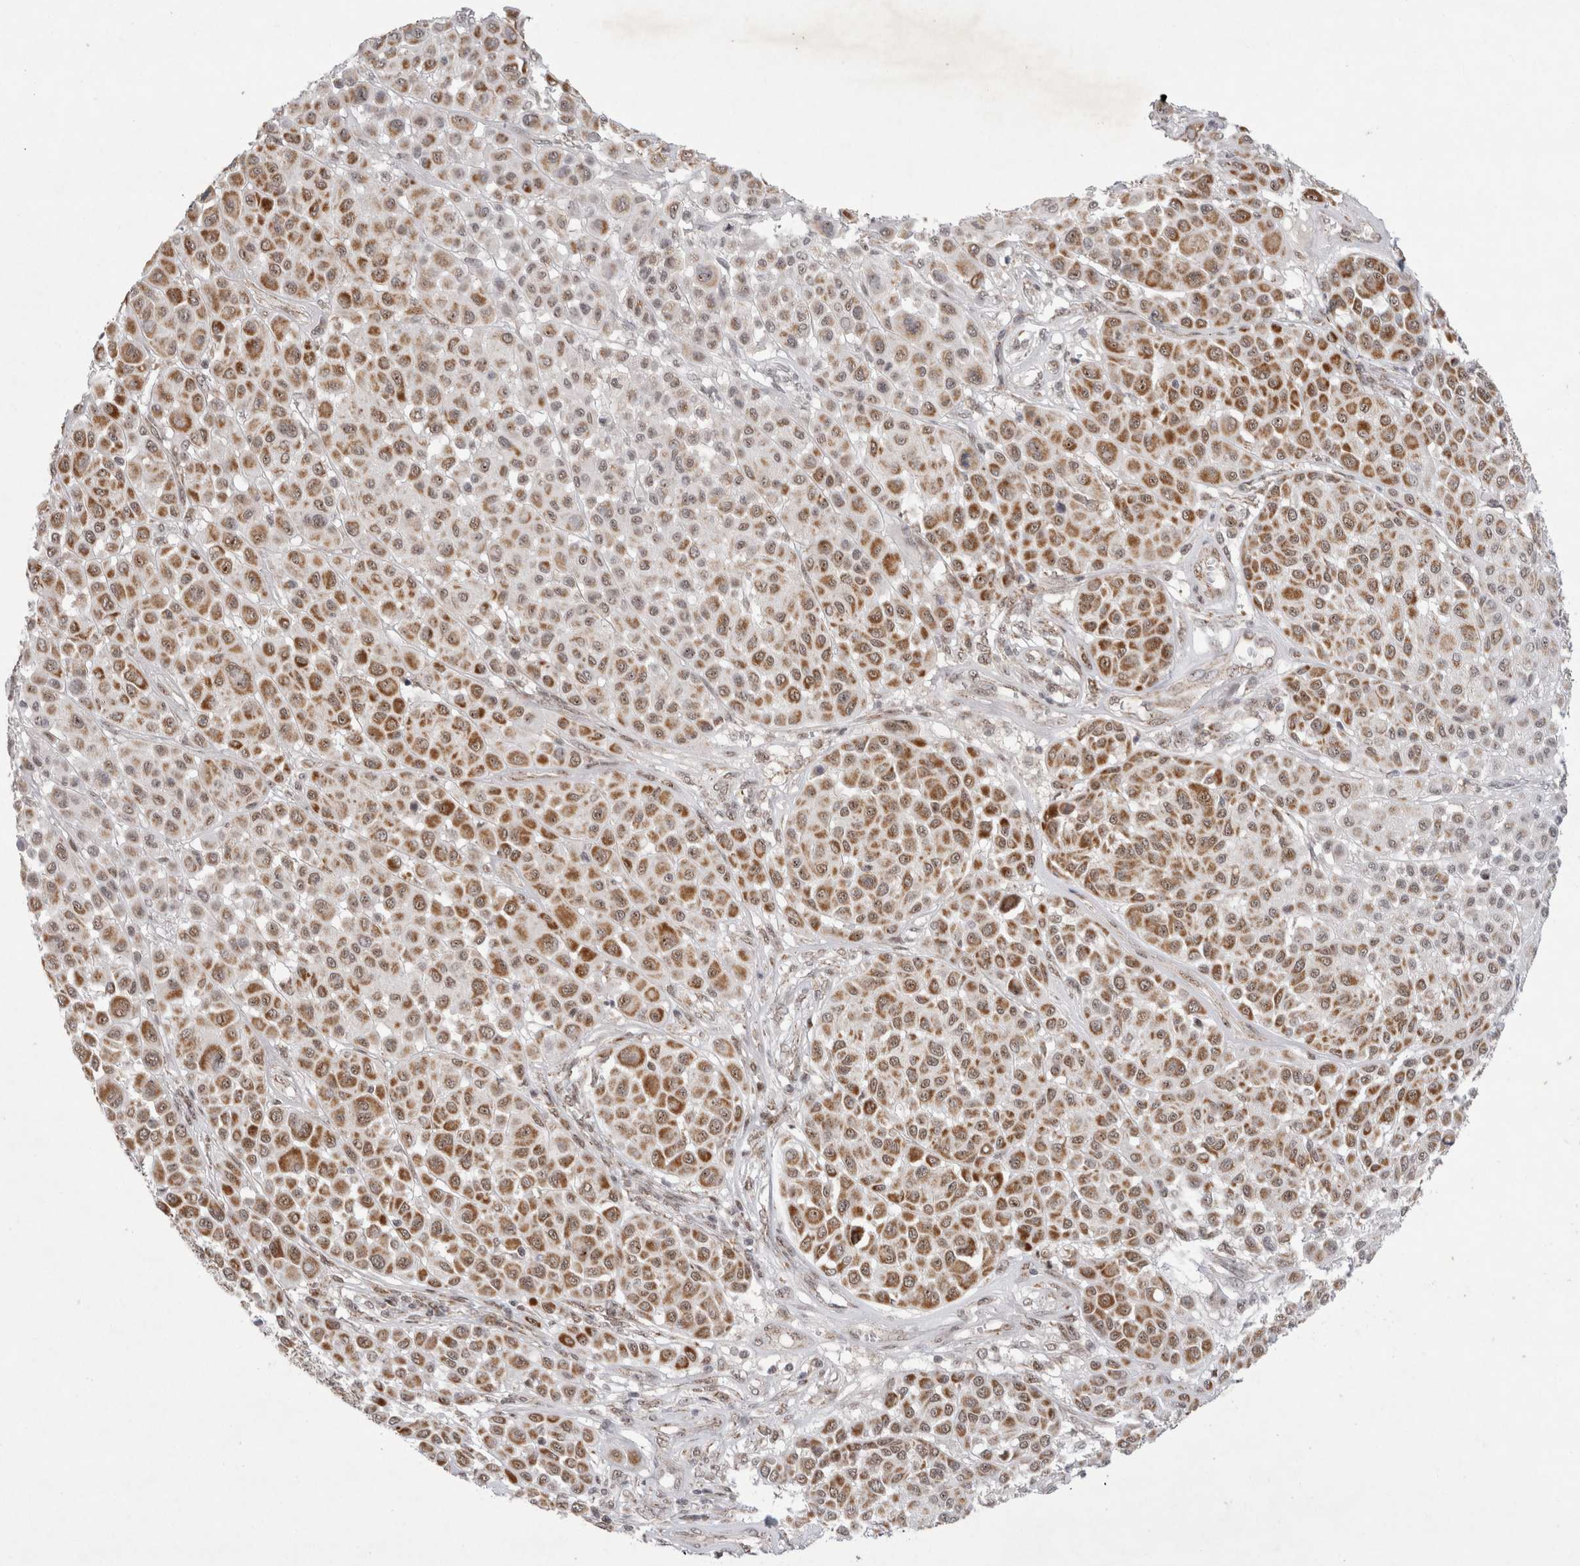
{"staining": {"intensity": "moderate", "quantity": ">75%", "location": "cytoplasmic/membranous"}, "tissue": "melanoma", "cell_type": "Tumor cells", "image_type": "cancer", "snomed": [{"axis": "morphology", "description": "Malignant melanoma, Metastatic site"}, {"axis": "topography", "description": "Soft tissue"}], "caption": "Immunohistochemistry (IHC) photomicrograph of human malignant melanoma (metastatic site) stained for a protein (brown), which reveals medium levels of moderate cytoplasmic/membranous expression in about >75% of tumor cells.", "gene": "MRPL37", "patient": {"sex": "male", "age": 41}}